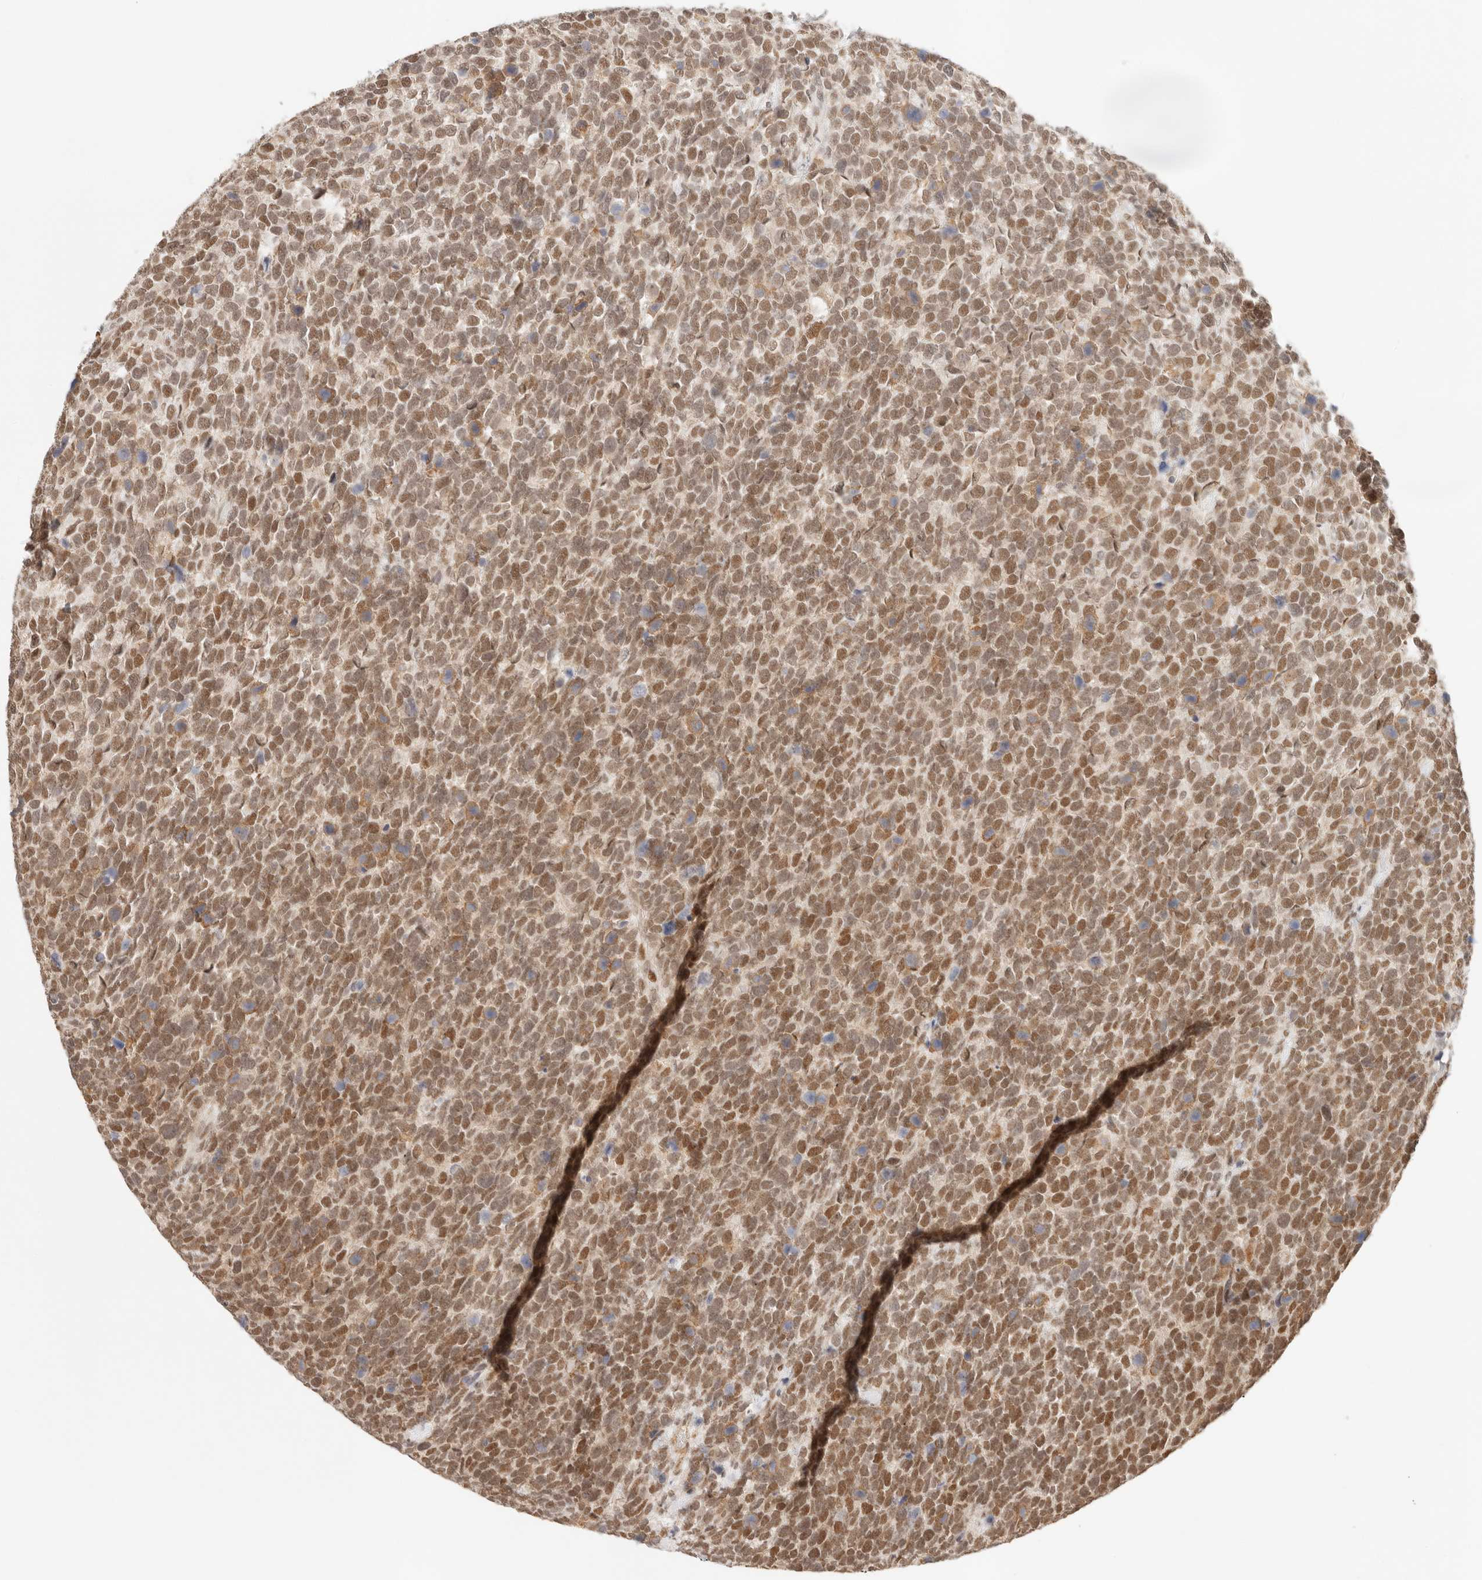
{"staining": {"intensity": "moderate", "quantity": ">75%", "location": "nuclear"}, "tissue": "urothelial cancer", "cell_type": "Tumor cells", "image_type": "cancer", "snomed": [{"axis": "morphology", "description": "Urothelial carcinoma, High grade"}, {"axis": "topography", "description": "Urinary bladder"}], "caption": "Protein staining reveals moderate nuclear staining in about >75% of tumor cells in high-grade urothelial carcinoma.", "gene": "HOXC5", "patient": {"sex": "female", "age": 82}}